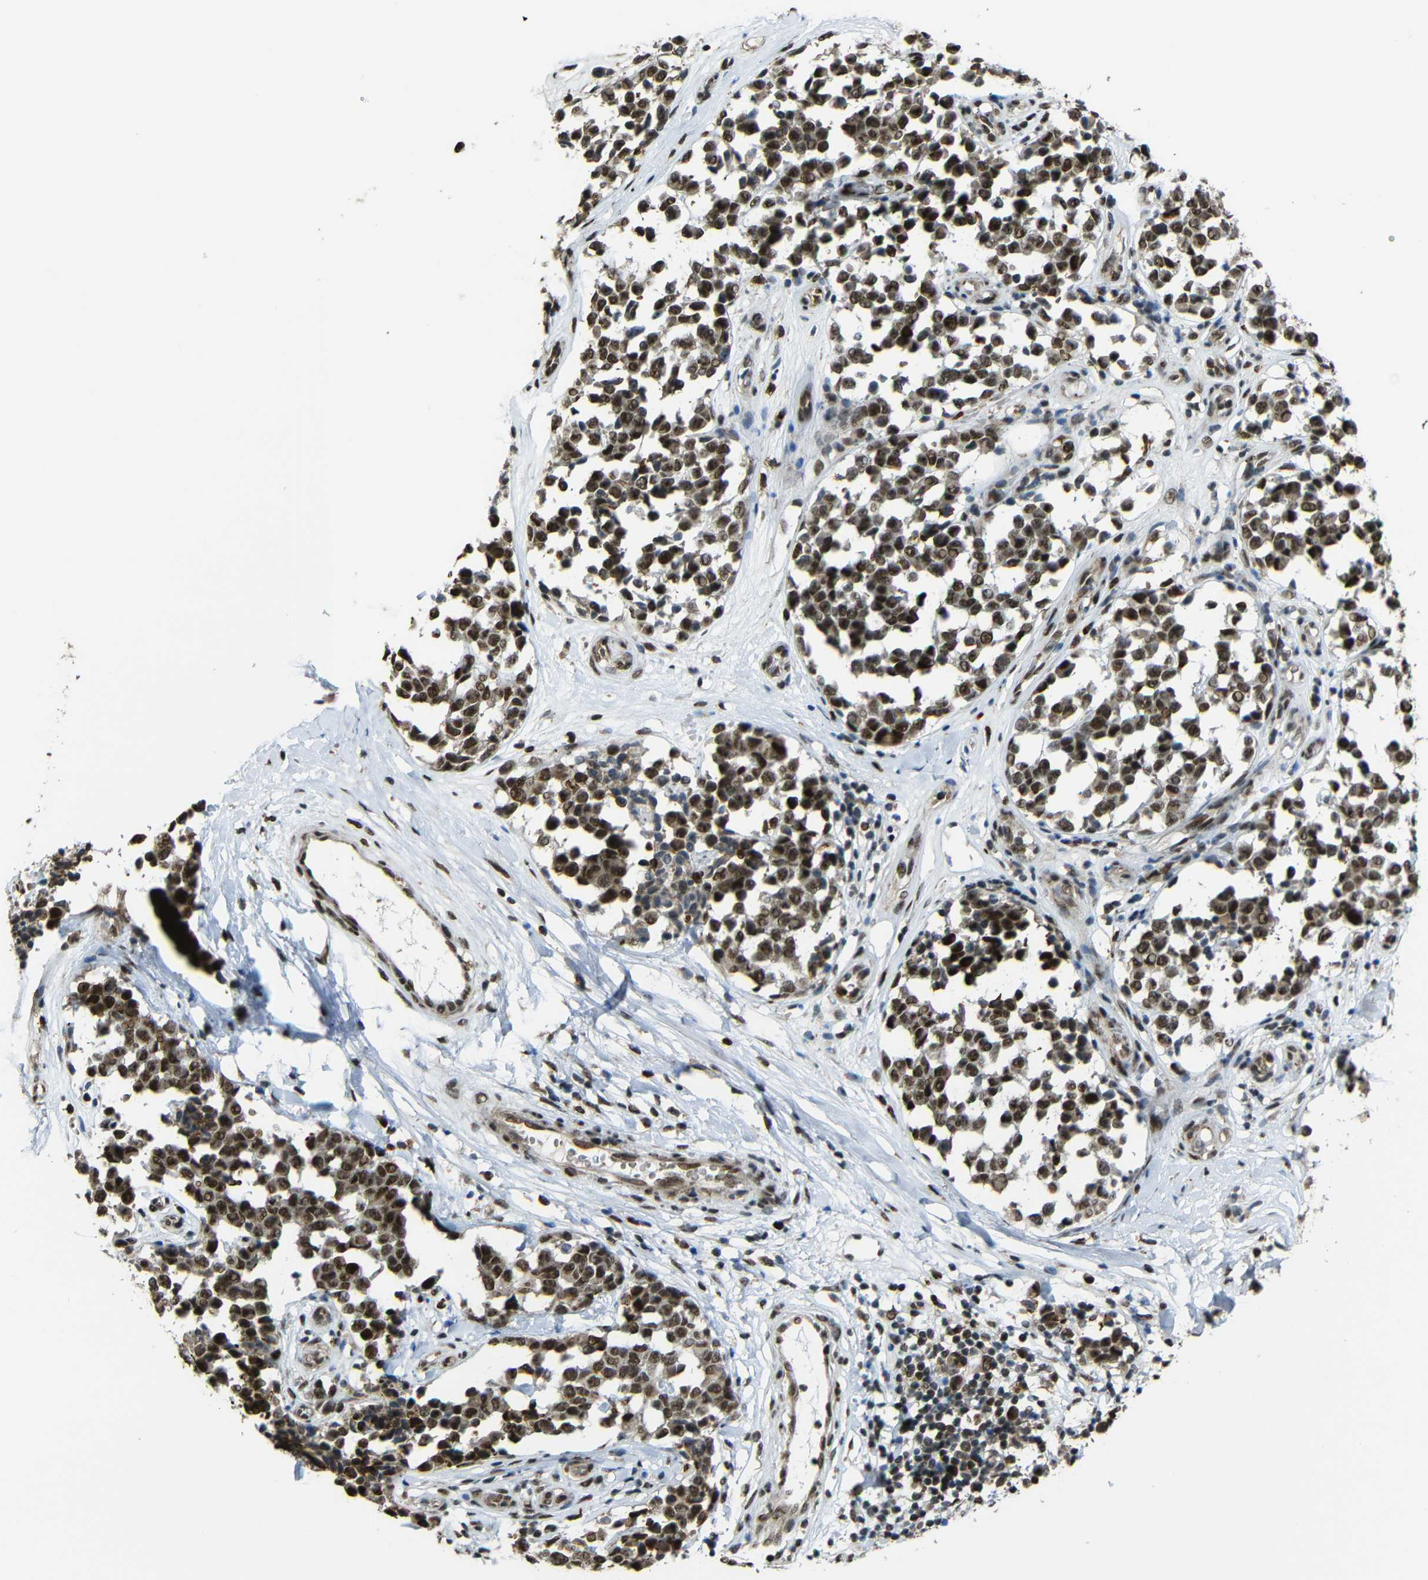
{"staining": {"intensity": "strong", "quantity": ">75%", "location": "cytoplasmic/membranous,nuclear"}, "tissue": "melanoma", "cell_type": "Tumor cells", "image_type": "cancer", "snomed": [{"axis": "morphology", "description": "Malignant melanoma, NOS"}, {"axis": "topography", "description": "Skin"}], "caption": "Melanoma stained with immunohistochemistry displays strong cytoplasmic/membranous and nuclear expression in approximately >75% of tumor cells. The protein of interest is stained brown, and the nuclei are stained in blue (DAB (3,3'-diaminobenzidine) IHC with brightfield microscopy, high magnification).", "gene": "TCF7L2", "patient": {"sex": "female", "age": 64}}